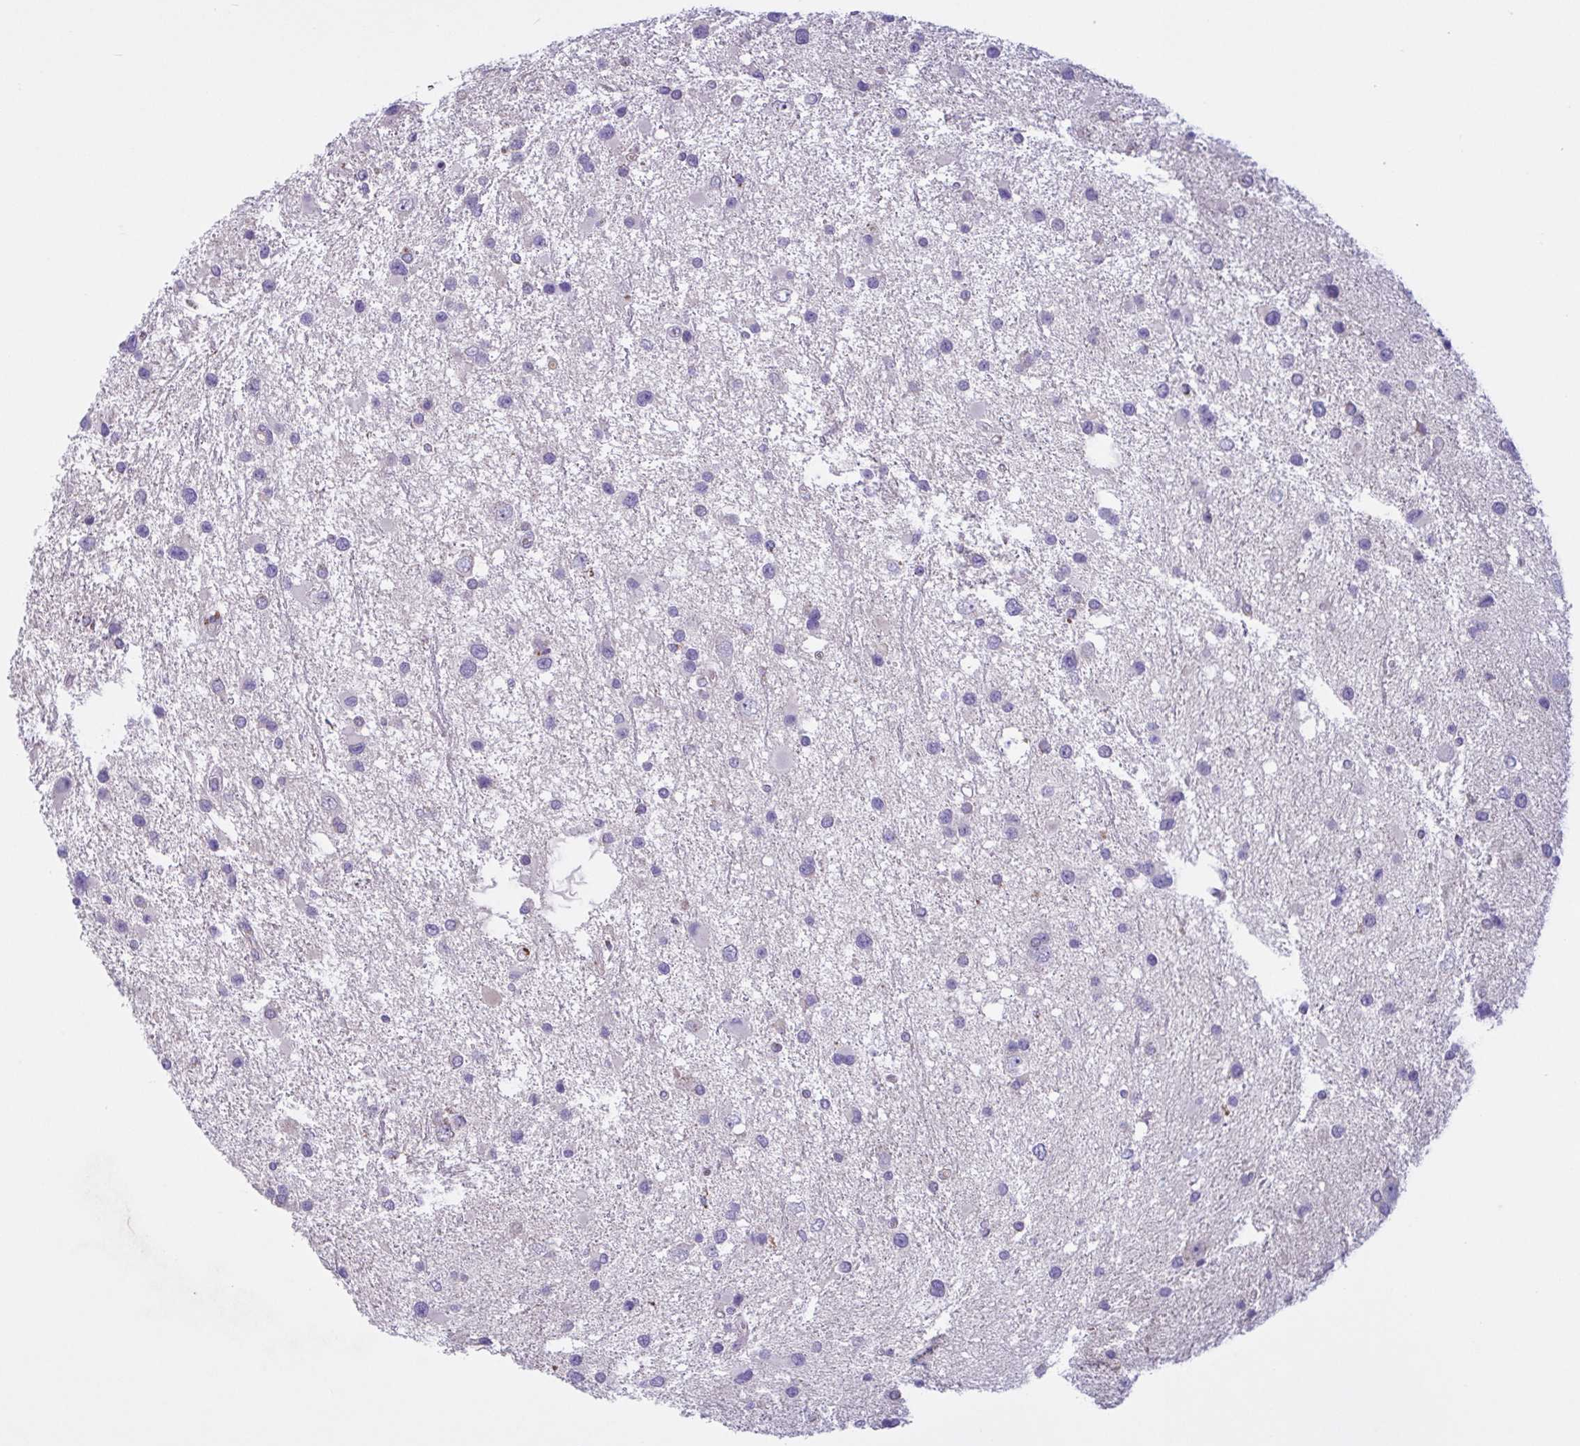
{"staining": {"intensity": "negative", "quantity": "none", "location": "none"}, "tissue": "glioma", "cell_type": "Tumor cells", "image_type": "cancer", "snomed": [{"axis": "morphology", "description": "Glioma, malignant, Low grade"}, {"axis": "topography", "description": "Brain"}], "caption": "The photomicrograph shows no staining of tumor cells in low-grade glioma (malignant).", "gene": "F13B", "patient": {"sex": "female", "age": 32}}